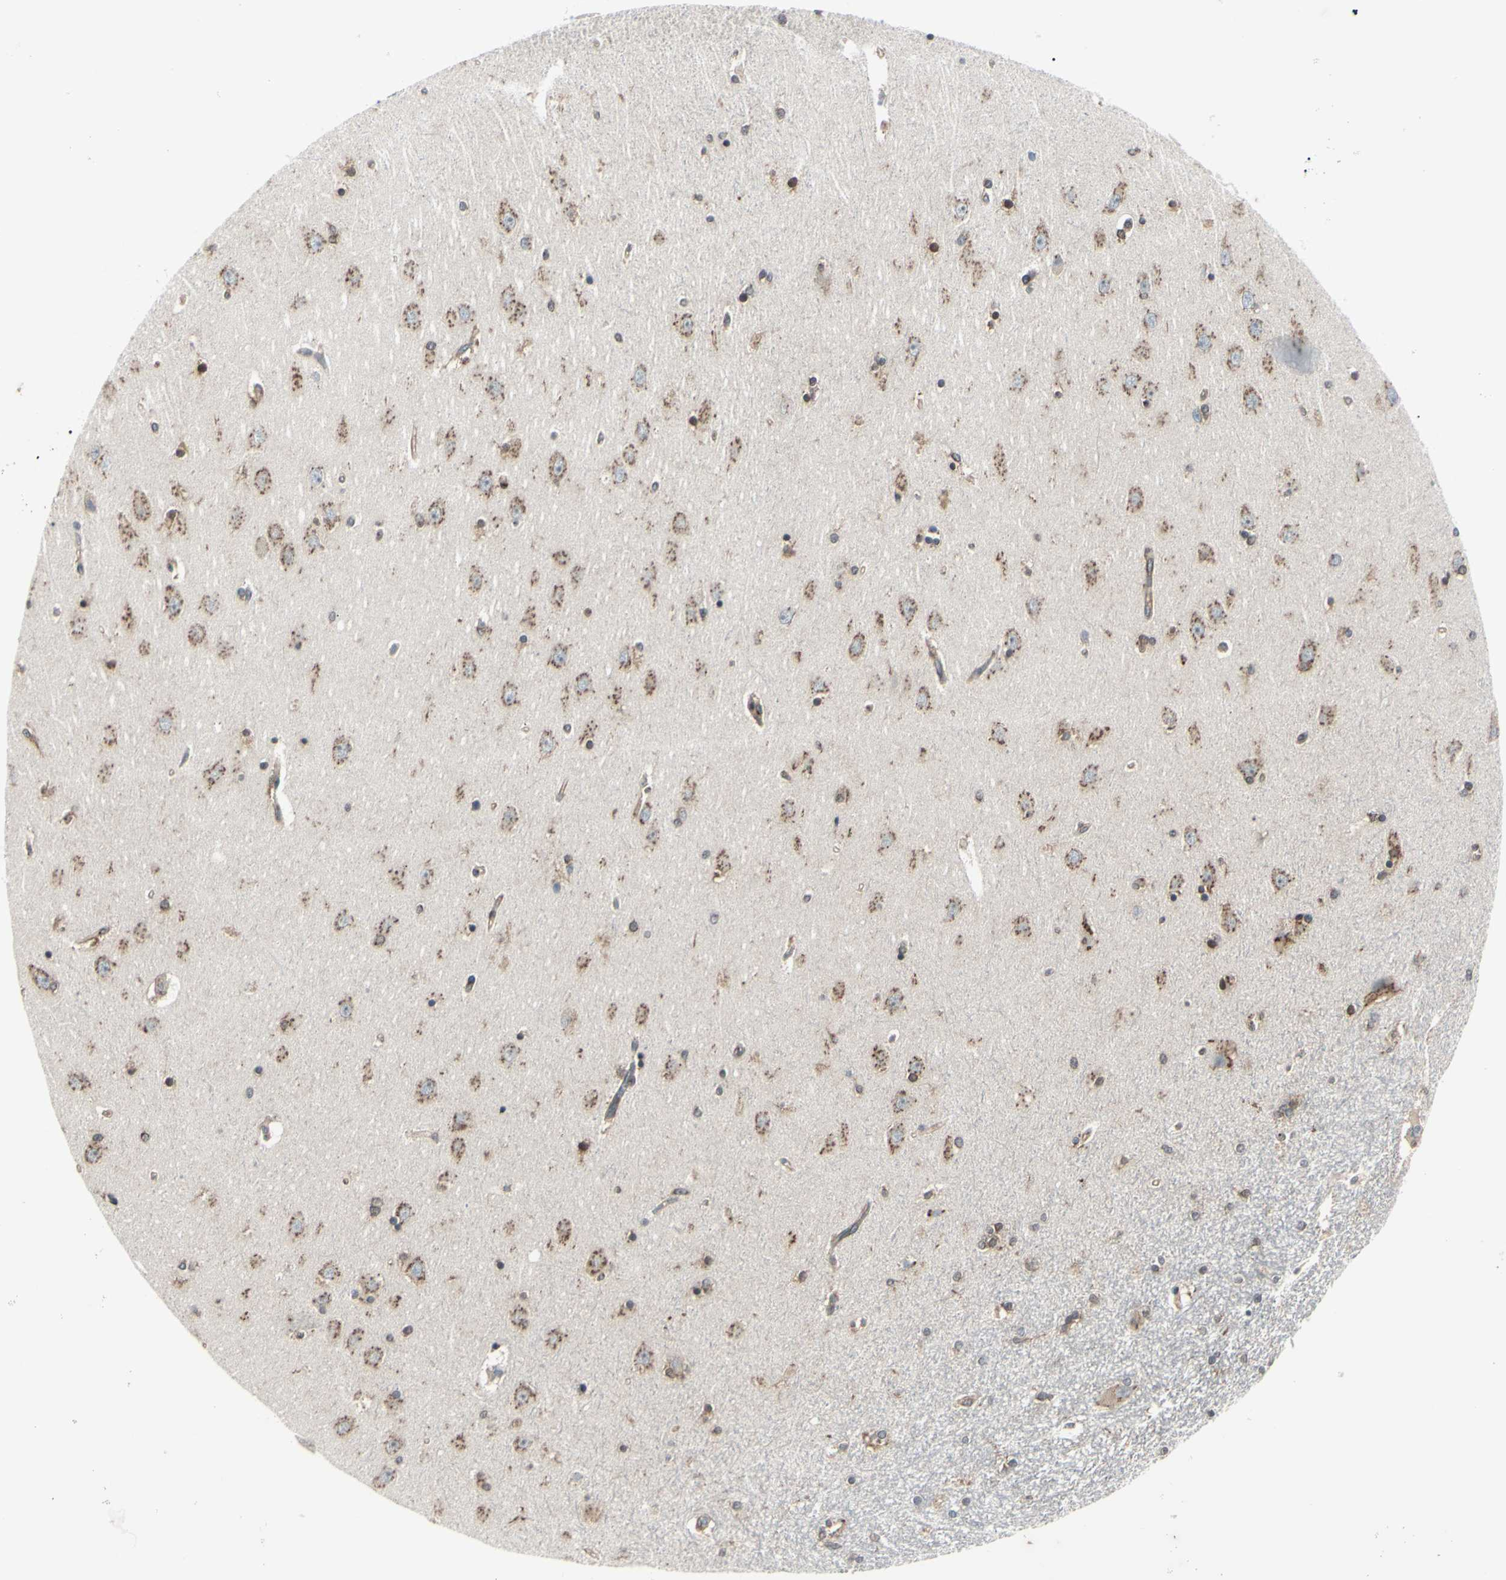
{"staining": {"intensity": "moderate", "quantity": "25%-75%", "location": "cytoplasmic/membranous"}, "tissue": "hippocampus", "cell_type": "Glial cells", "image_type": "normal", "snomed": [{"axis": "morphology", "description": "Normal tissue, NOS"}, {"axis": "topography", "description": "Hippocampus"}], "caption": "The photomicrograph reveals a brown stain indicating the presence of a protein in the cytoplasmic/membranous of glial cells in hippocampus.", "gene": "MAPRE1", "patient": {"sex": "female", "age": 54}}